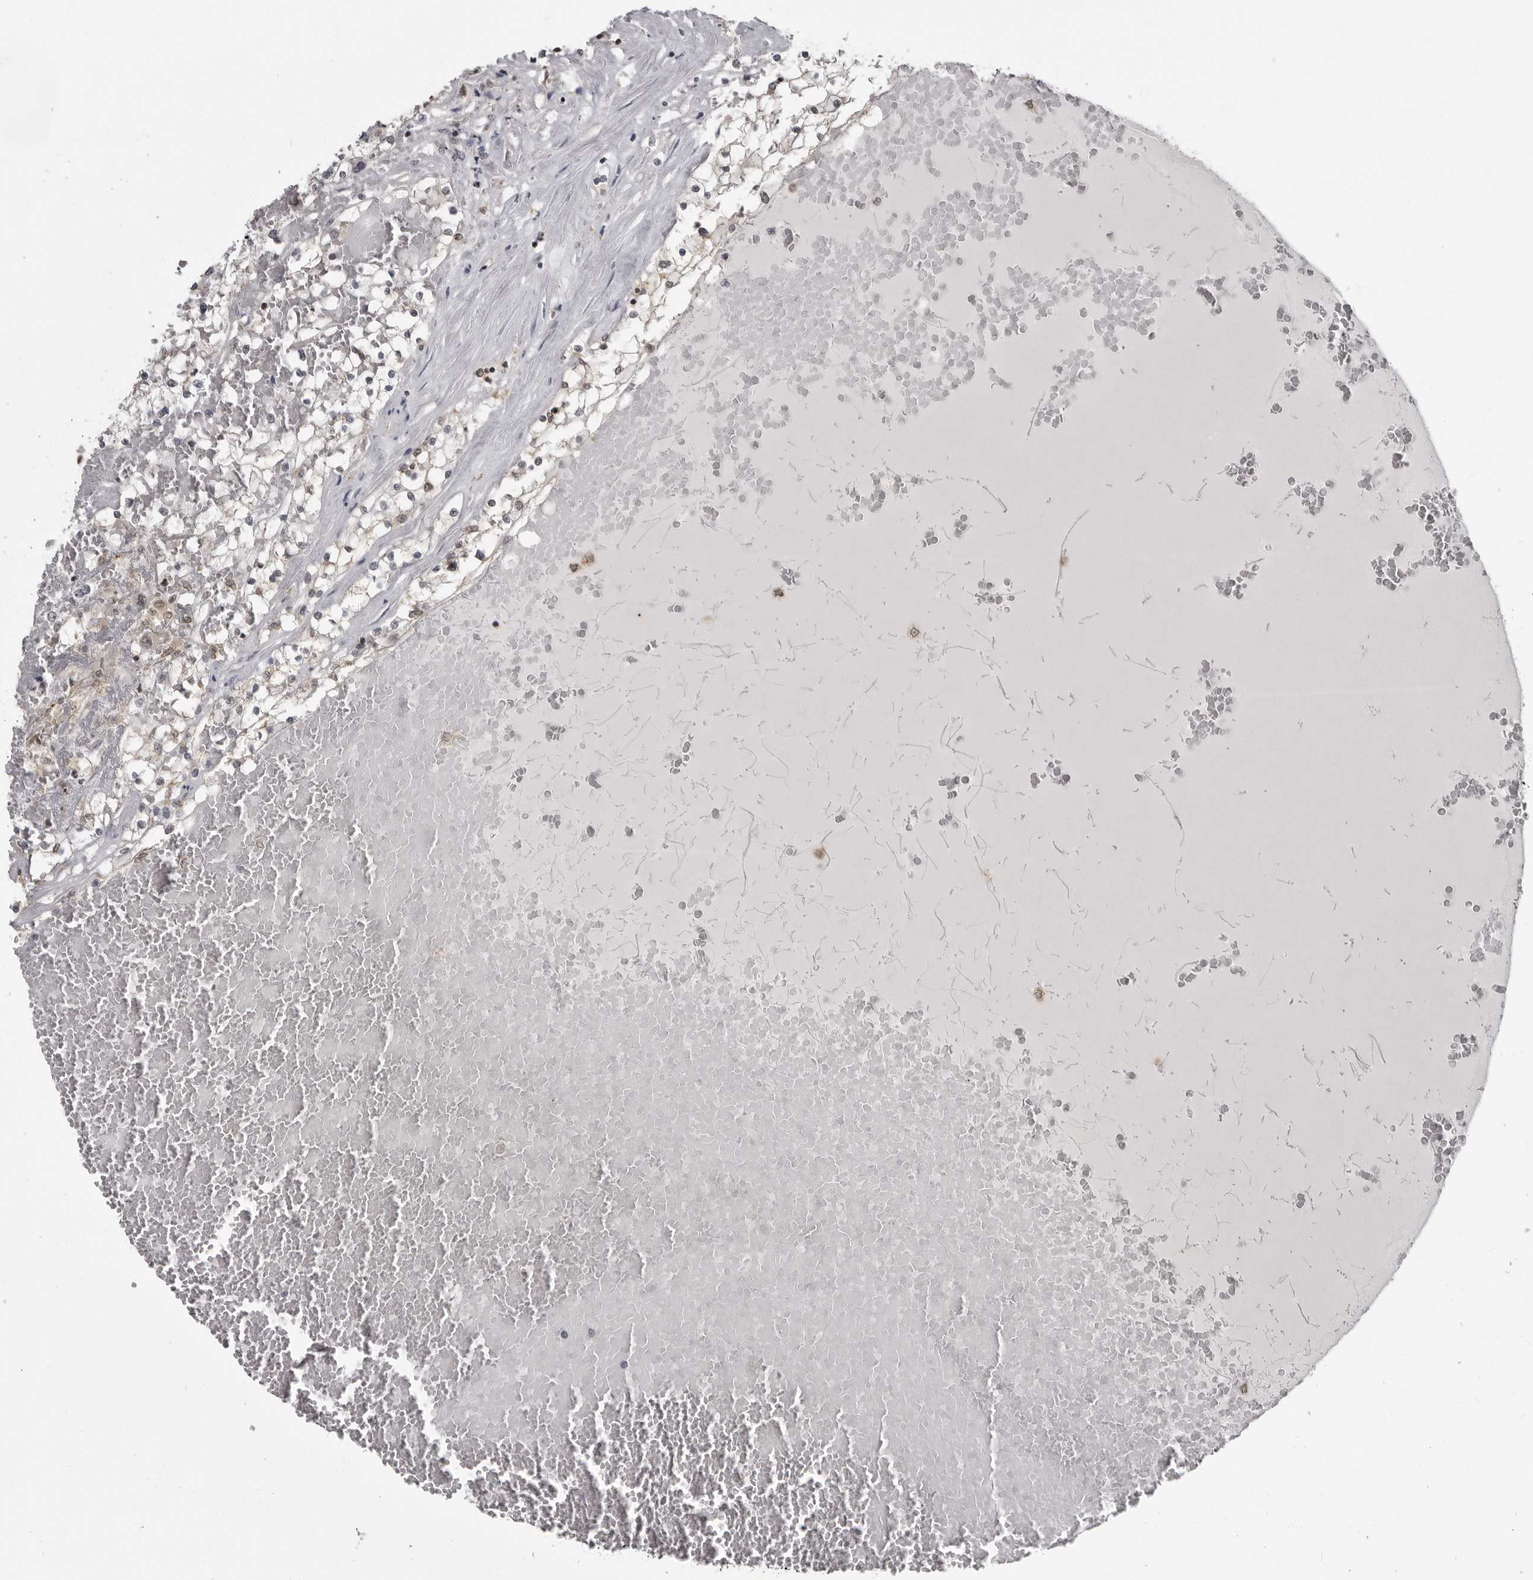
{"staining": {"intensity": "weak", "quantity": "<25%", "location": "cytoplasmic/membranous,nuclear"}, "tissue": "renal cancer", "cell_type": "Tumor cells", "image_type": "cancer", "snomed": [{"axis": "morphology", "description": "Normal tissue, NOS"}, {"axis": "morphology", "description": "Adenocarcinoma, NOS"}, {"axis": "topography", "description": "Kidney"}], "caption": "Immunohistochemistry (IHC) of human adenocarcinoma (renal) reveals no positivity in tumor cells.", "gene": "PDCL3", "patient": {"sex": "male", "age": 68}}